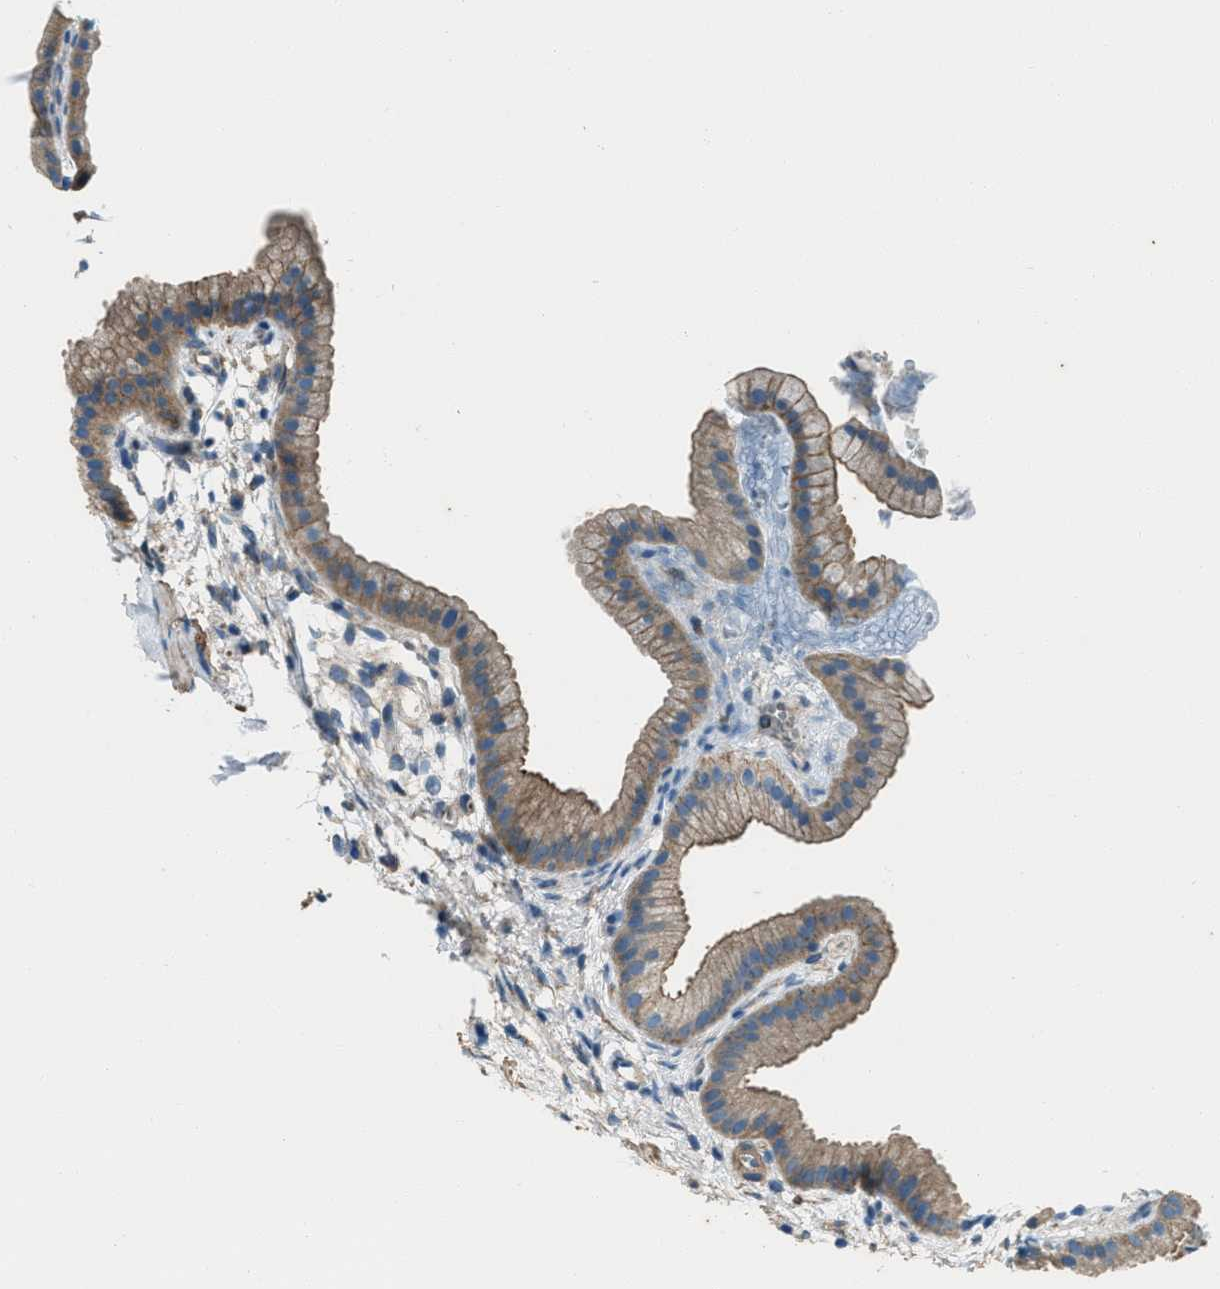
{"staining": {"intensity": "moderate", "quantity": ">75%", "location": "cytoplasmic/membranous"}, "tissue": "gallbladder", "cell_type": "Glandular cells", "image_type": "normal", "snomed": [{"axis": "morphology", "description": "Normal tissue, NOS"}, {"axis": "topography", "description": "Gallbladder"}], "caption": "A brown stain labels moderate cytoplasmic/membranous staining of a protein in glandular cells of normal human gallbladder.", "gene": "SVIL", "patient": {"sex": "female", "age": 64}}